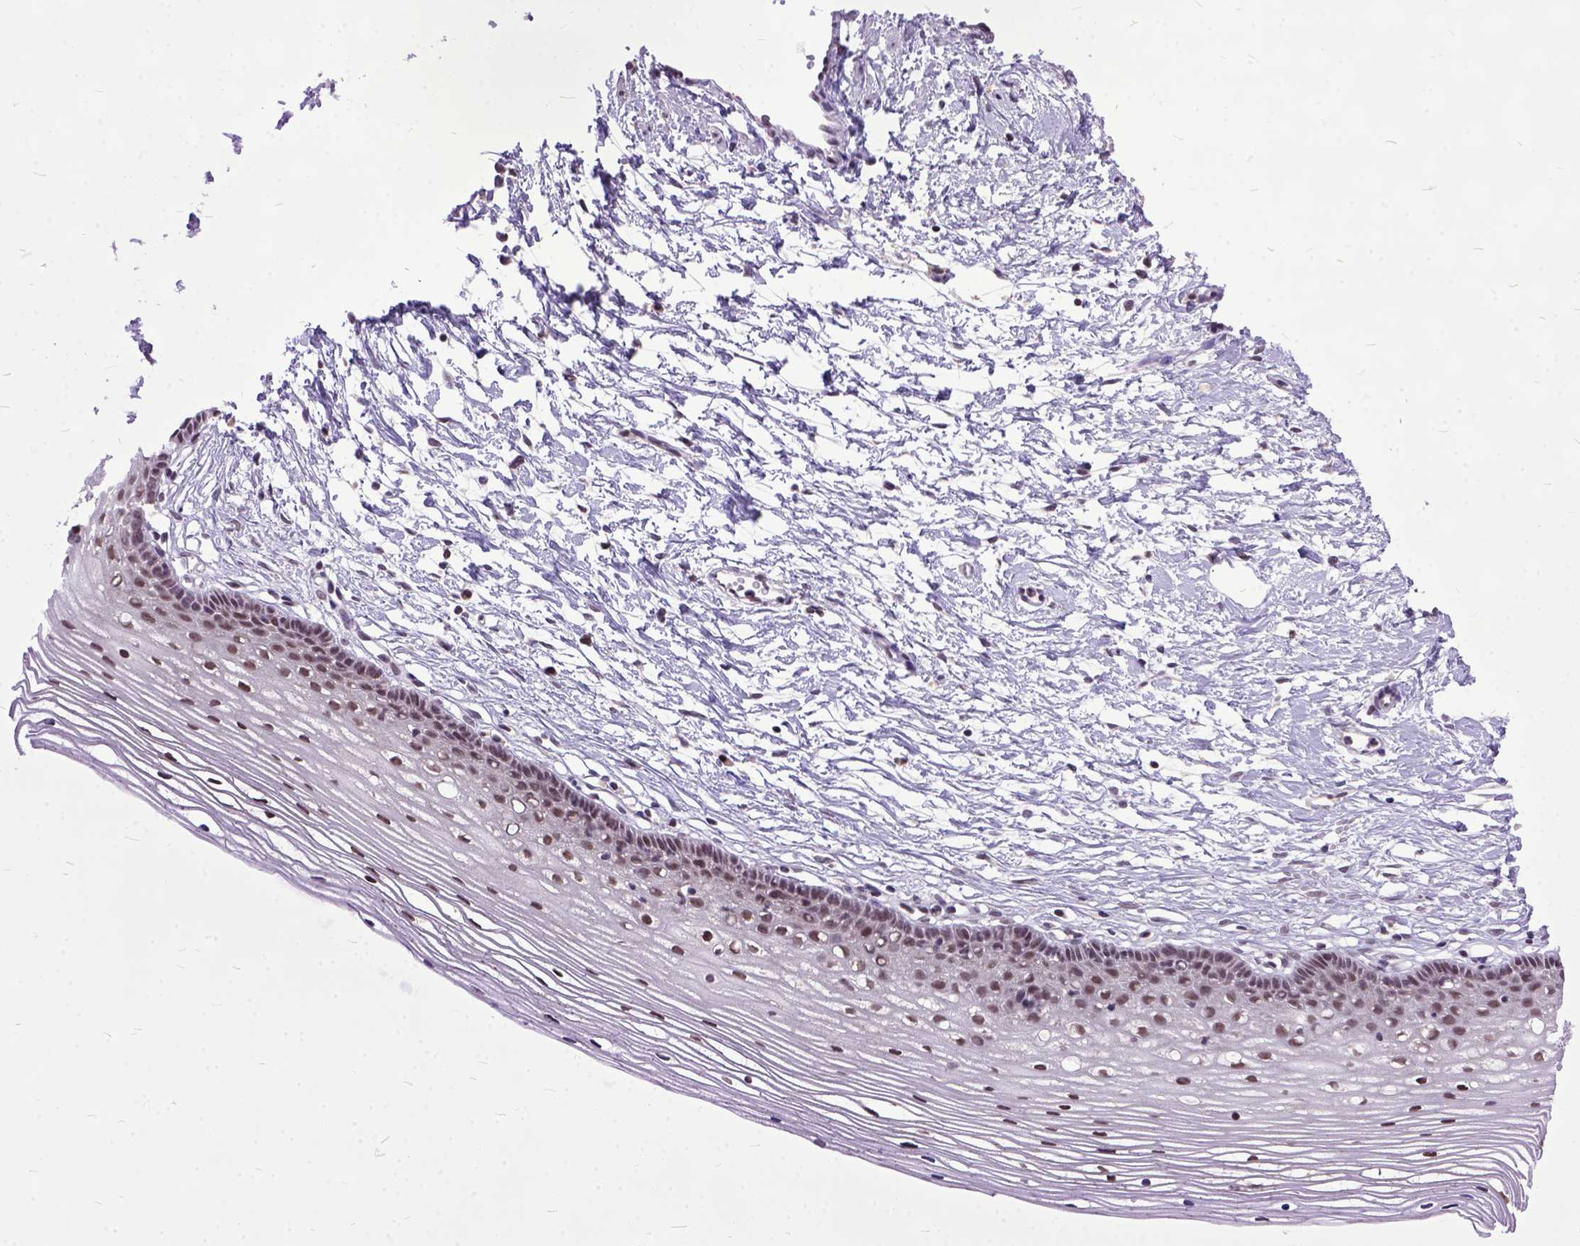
{"staining": {"intensity": "moderate", "quantity": ">75%", "location": "nuclear"}, "tissue": "cervix", "cell_type": "Glandular cells", "image_type": "normal", "snomed": [{"axis": "morphology", "description": "Normal tissue, NOS"}, {"axis": "topography", "description": "Cervix"}], "caption": "Brown immunohistochemical staining in benign cervix displays moderate nuclear staining in approximately >75% of glandular cells.", "gene": "ORC5", "patient": {"sex": "female", "age": 40}}